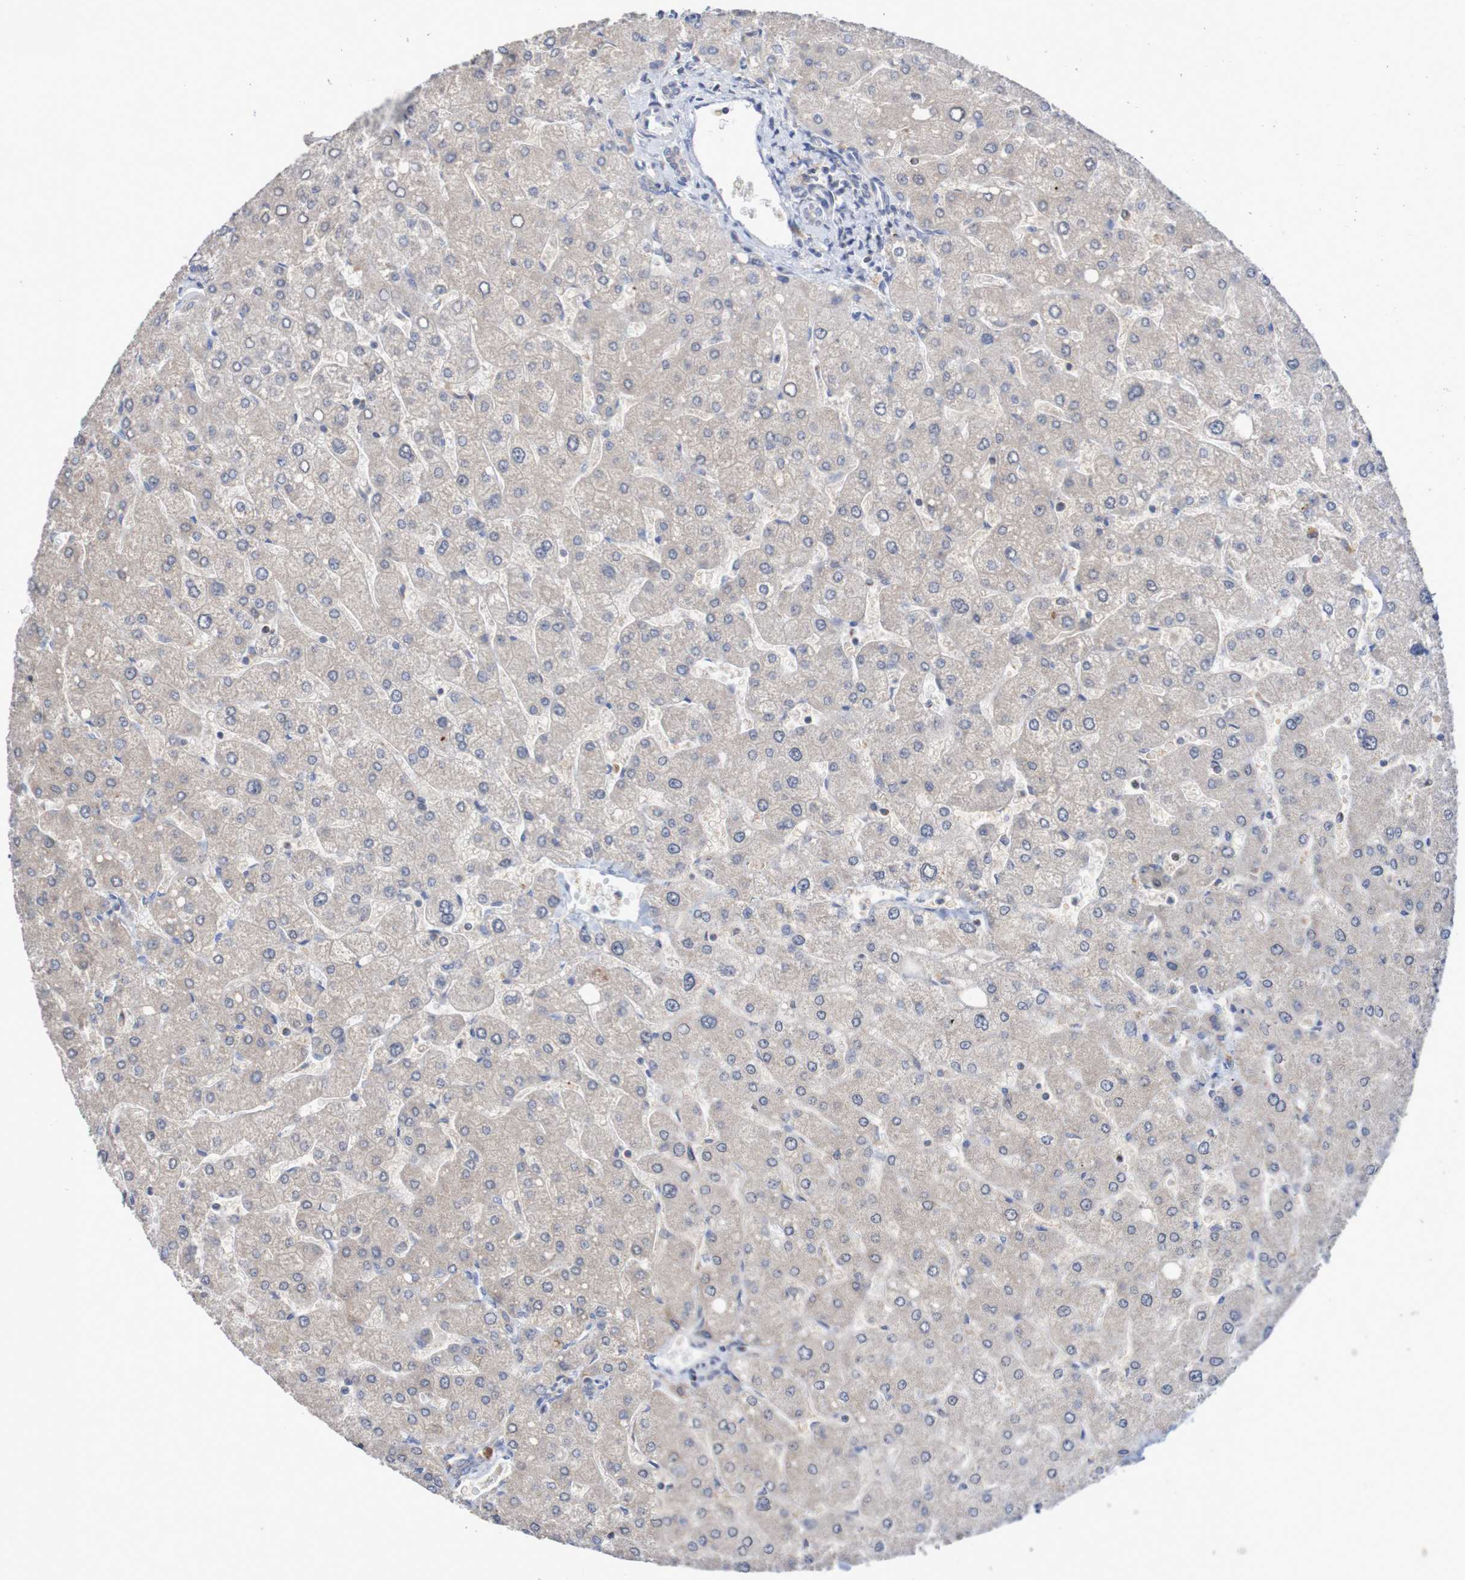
{"staining": {"intensity": "weak", "quantity": ">75%", "location": "cytoplasmic/membranous"}, "tissue": "liver", "cell_type": "Cholangiocytes", "image_type": "normal", "snomed": [{"axis": "morphology", "description": "Normal tissue, NOS"}, {"axis": "topography", "description": "Liver"}], "caption": "Protein analysis of unremarkable liver reveals weak cytoplasmic/membranous expression in approximately >75% of cholangiocytes.", "gene": "C3orf18", "patient": {"sex": "male", "age": 55}}